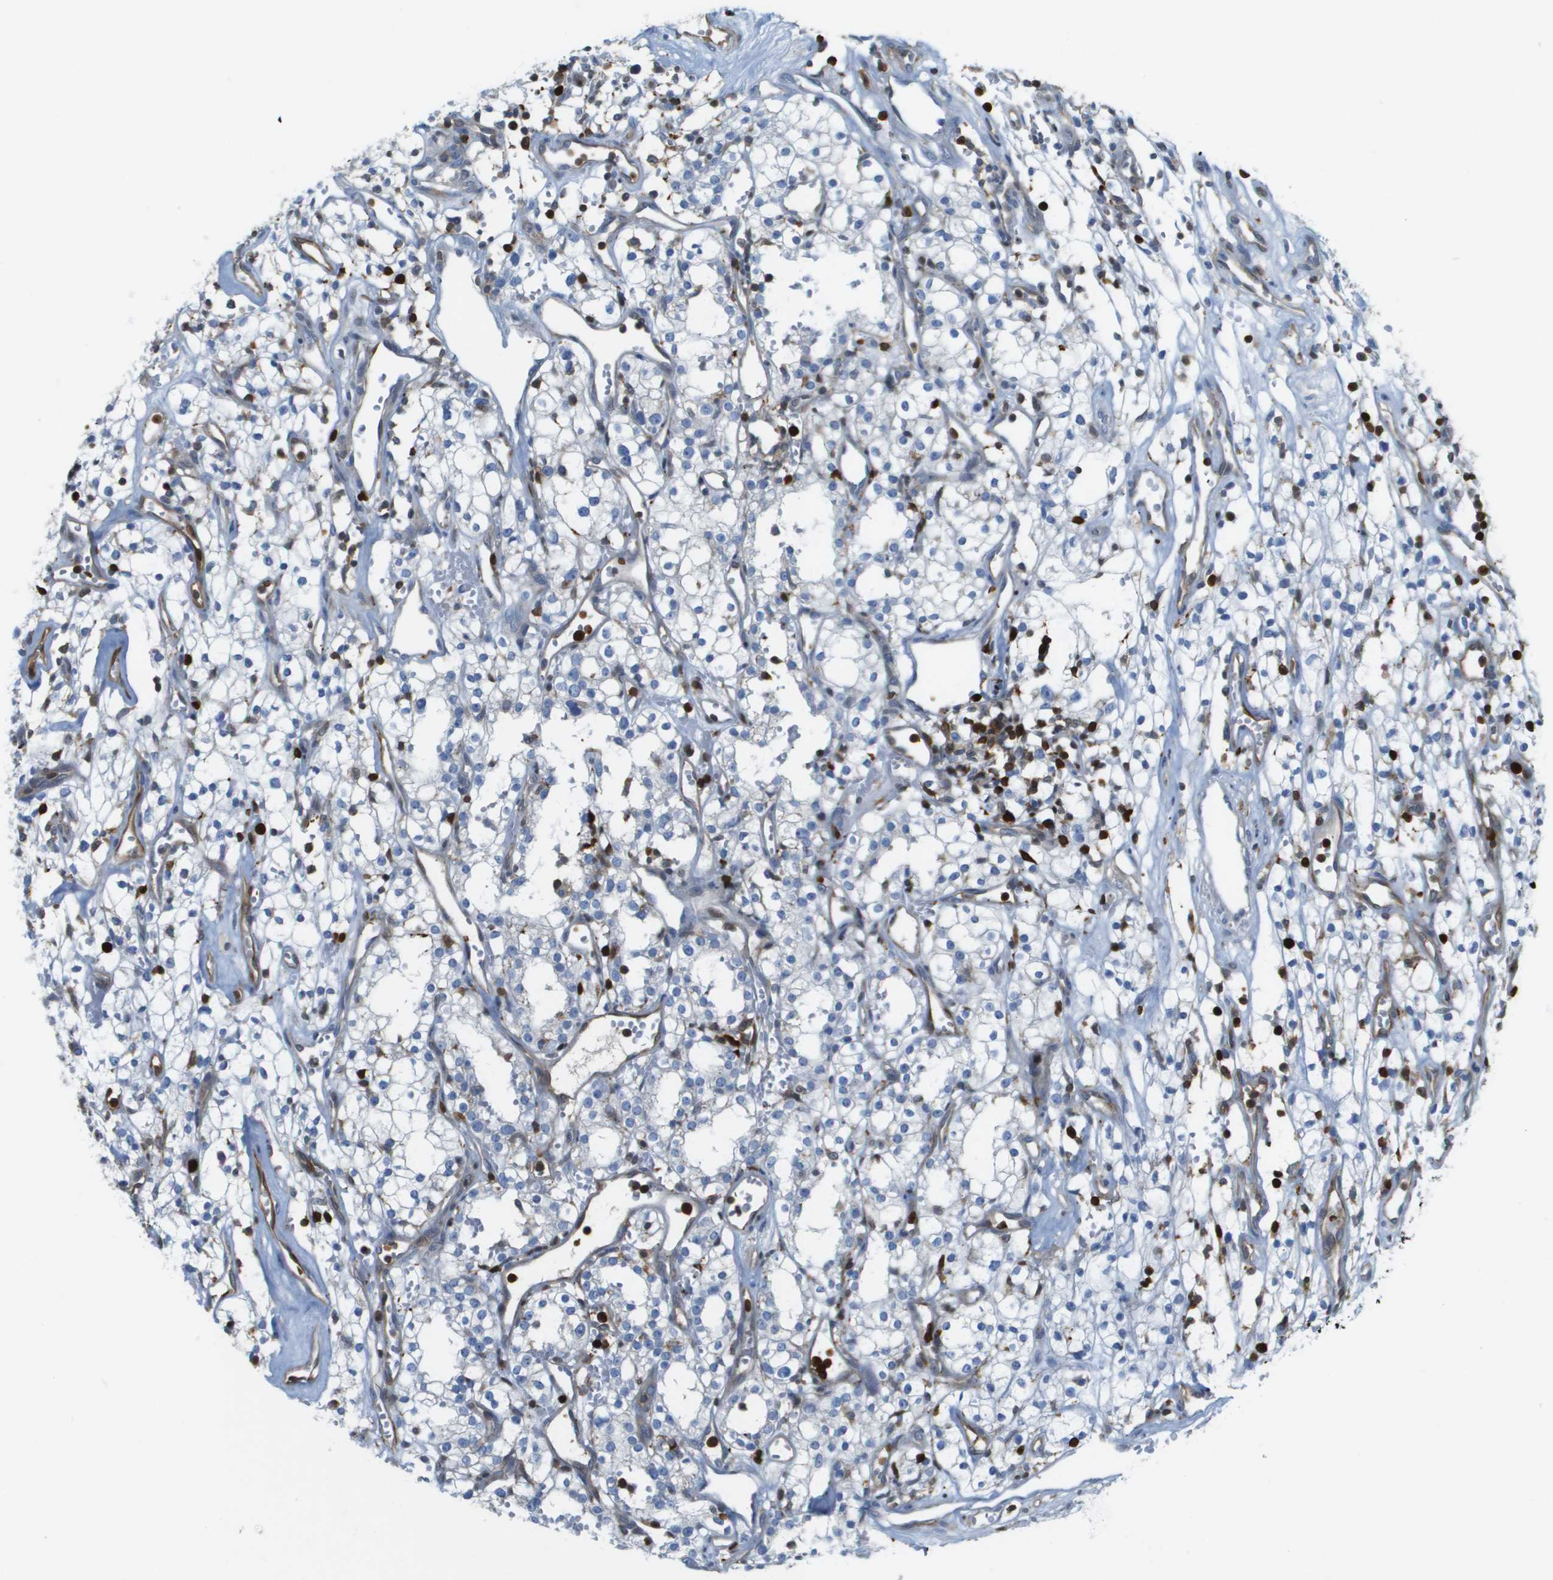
{"staining": {"intensity": "negative", "quantity": "none", "location": "none"}, "tissue": "renal cancer", "cell_type": "Tumor cells", "image_type": "cancer", "snomed": [{"axis": "morphology", "description": "Adenocarcinoma, NOS"}, {"axis": "topography", "description": "Kidney"}], "caption": "Tumor cells are negative for brown protein staining in adenocarcinoma (renal).", "gene": "DOCK5", "patient": {"sex": "male", "age": 59}}